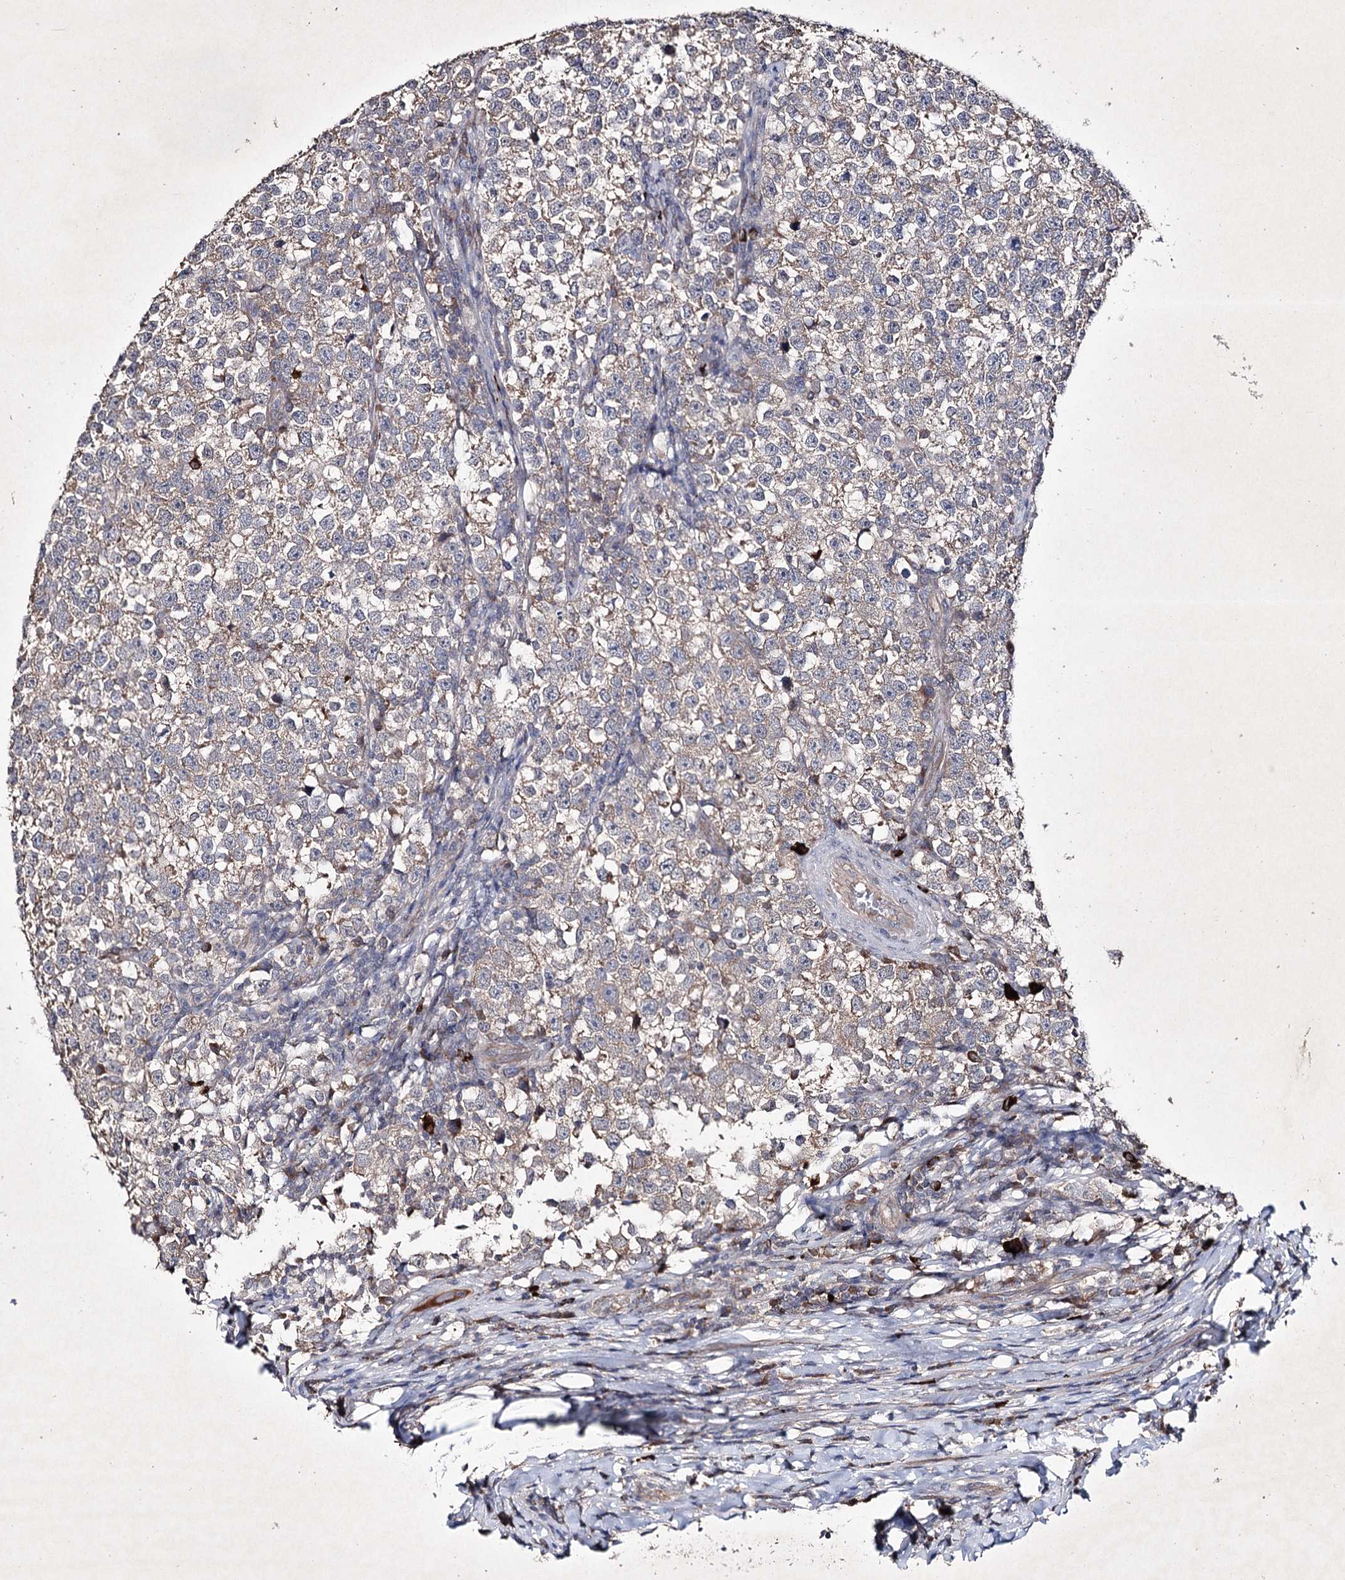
{"staining": {"intensity": "weak", "quantity": ">75%", "location": "cytoplasmic/membranous"}, "tissue": "testis cancer", "cell_type": "Tumor cells", "image_type": "cancer", "snomed": [{"axis": "morphology", "description": "Normal tissue, NOS"}, {"axis": "morphology", "description": "Seminoma, NOS"}, {"axis": "topography", "description": "Testis"}], "caption": "Immunohistochemistry photomicrograph of testis cancer stained for a protein (brown), which displays low levels of weak cytoplasmic/membranous positivity in about >75% of tumor cells.", "gene": "SEMA4G", "patient": {"sex": "male", "age": 43}}